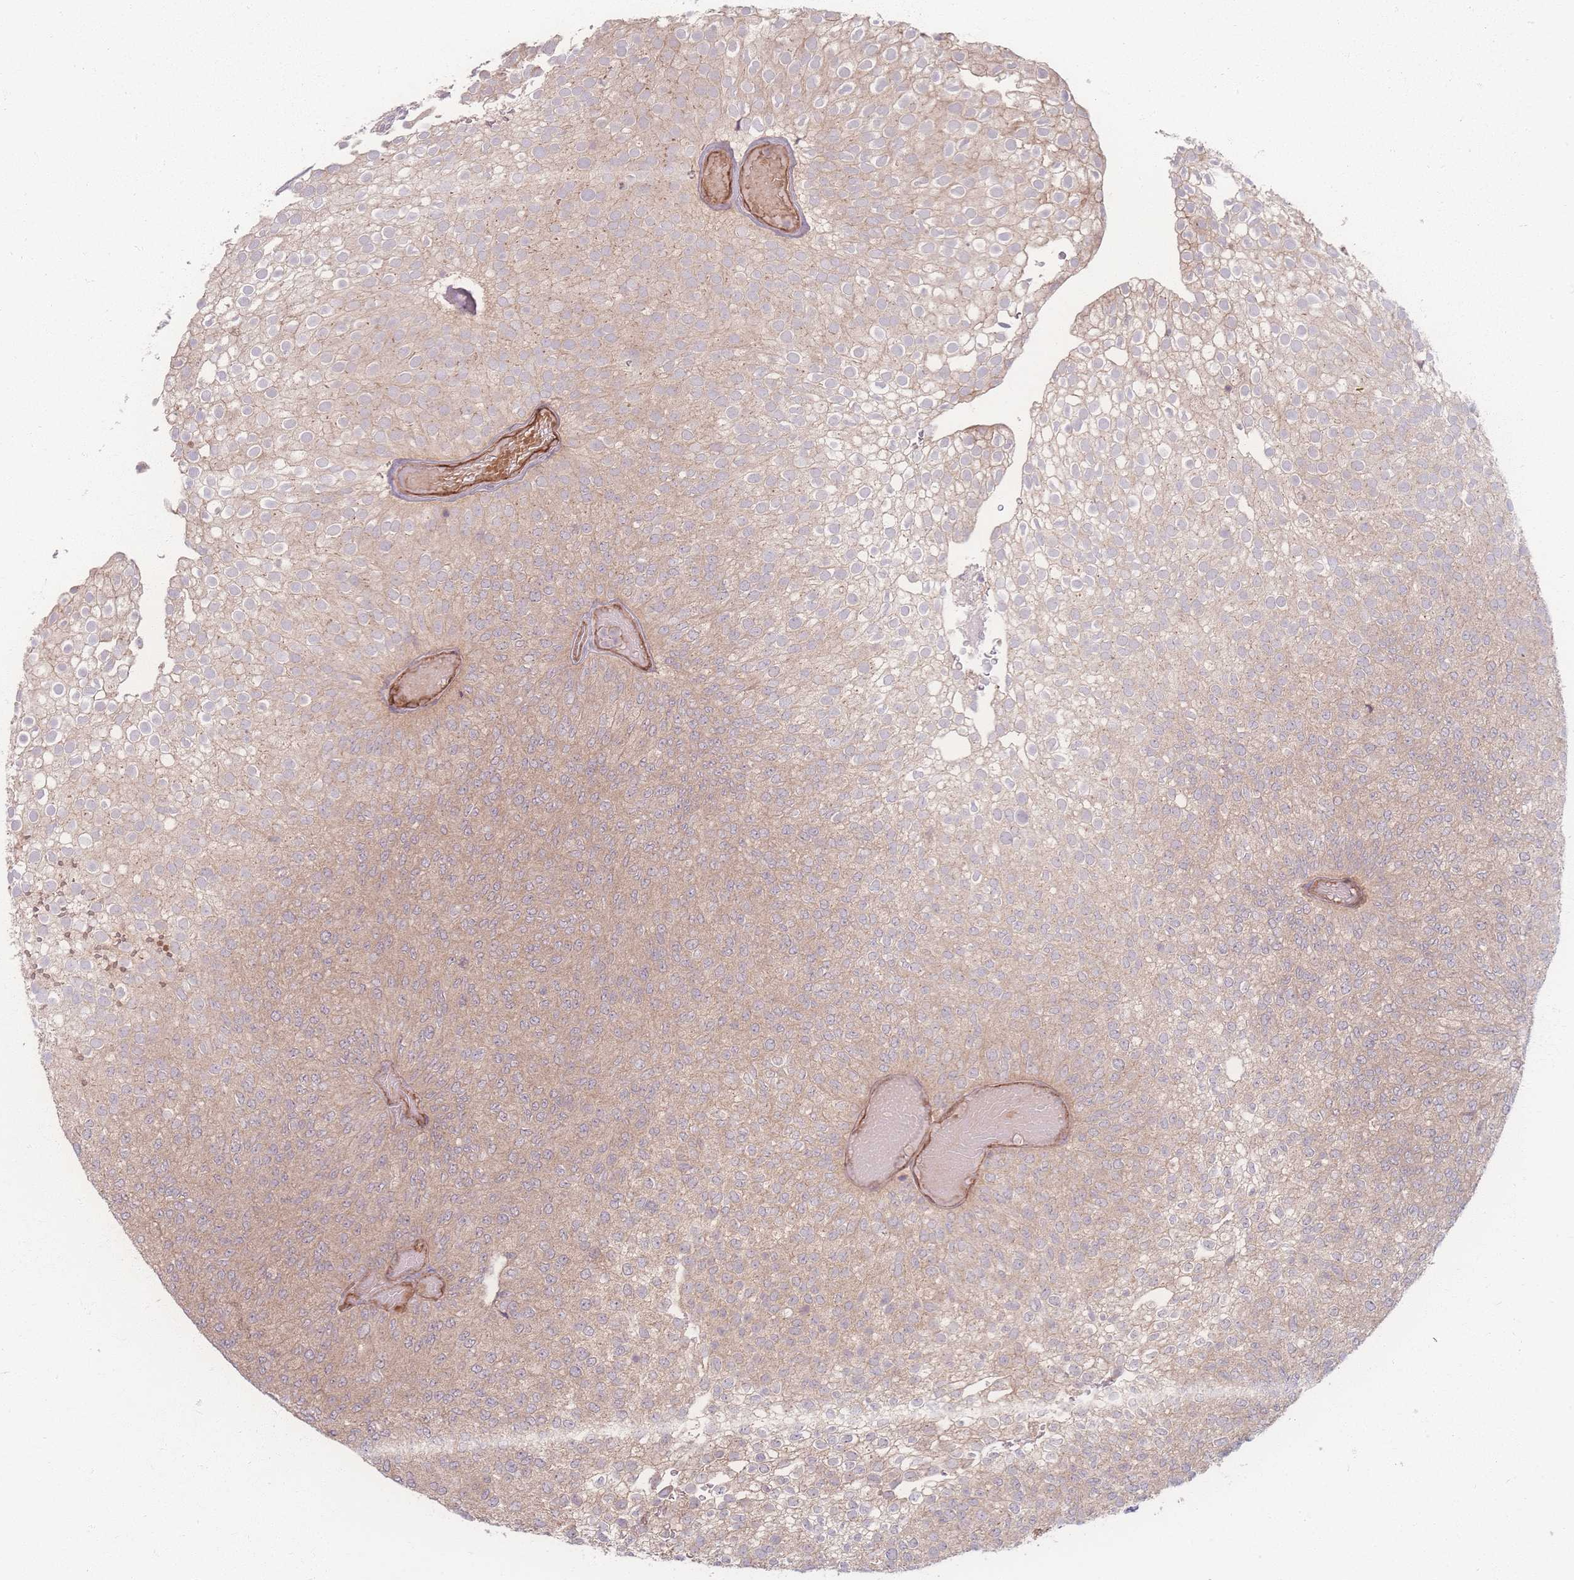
{"staining": {"intensity": "weak", "quantity": ">75%", "location": "cytoplasmic/membranous"}, "tissue": "urothelial cancer", "cell_type": "Tumor cells", "image_type": "cancer", "snomed": [{"axis": "morphology", "description": "Urothelial carcinoma, Low grade"}, {"axis": "topography", "description": "Urinary bladder"}], "caption": "Urothelial carcinoma (low-grade) was stained to show a protein in brown. There is low levels of weak cytoplasmic/membranous positivity in approximately >75% of tumor cells.", "gene": "INSR", "patient": {"sex": "male", "age": 78}}